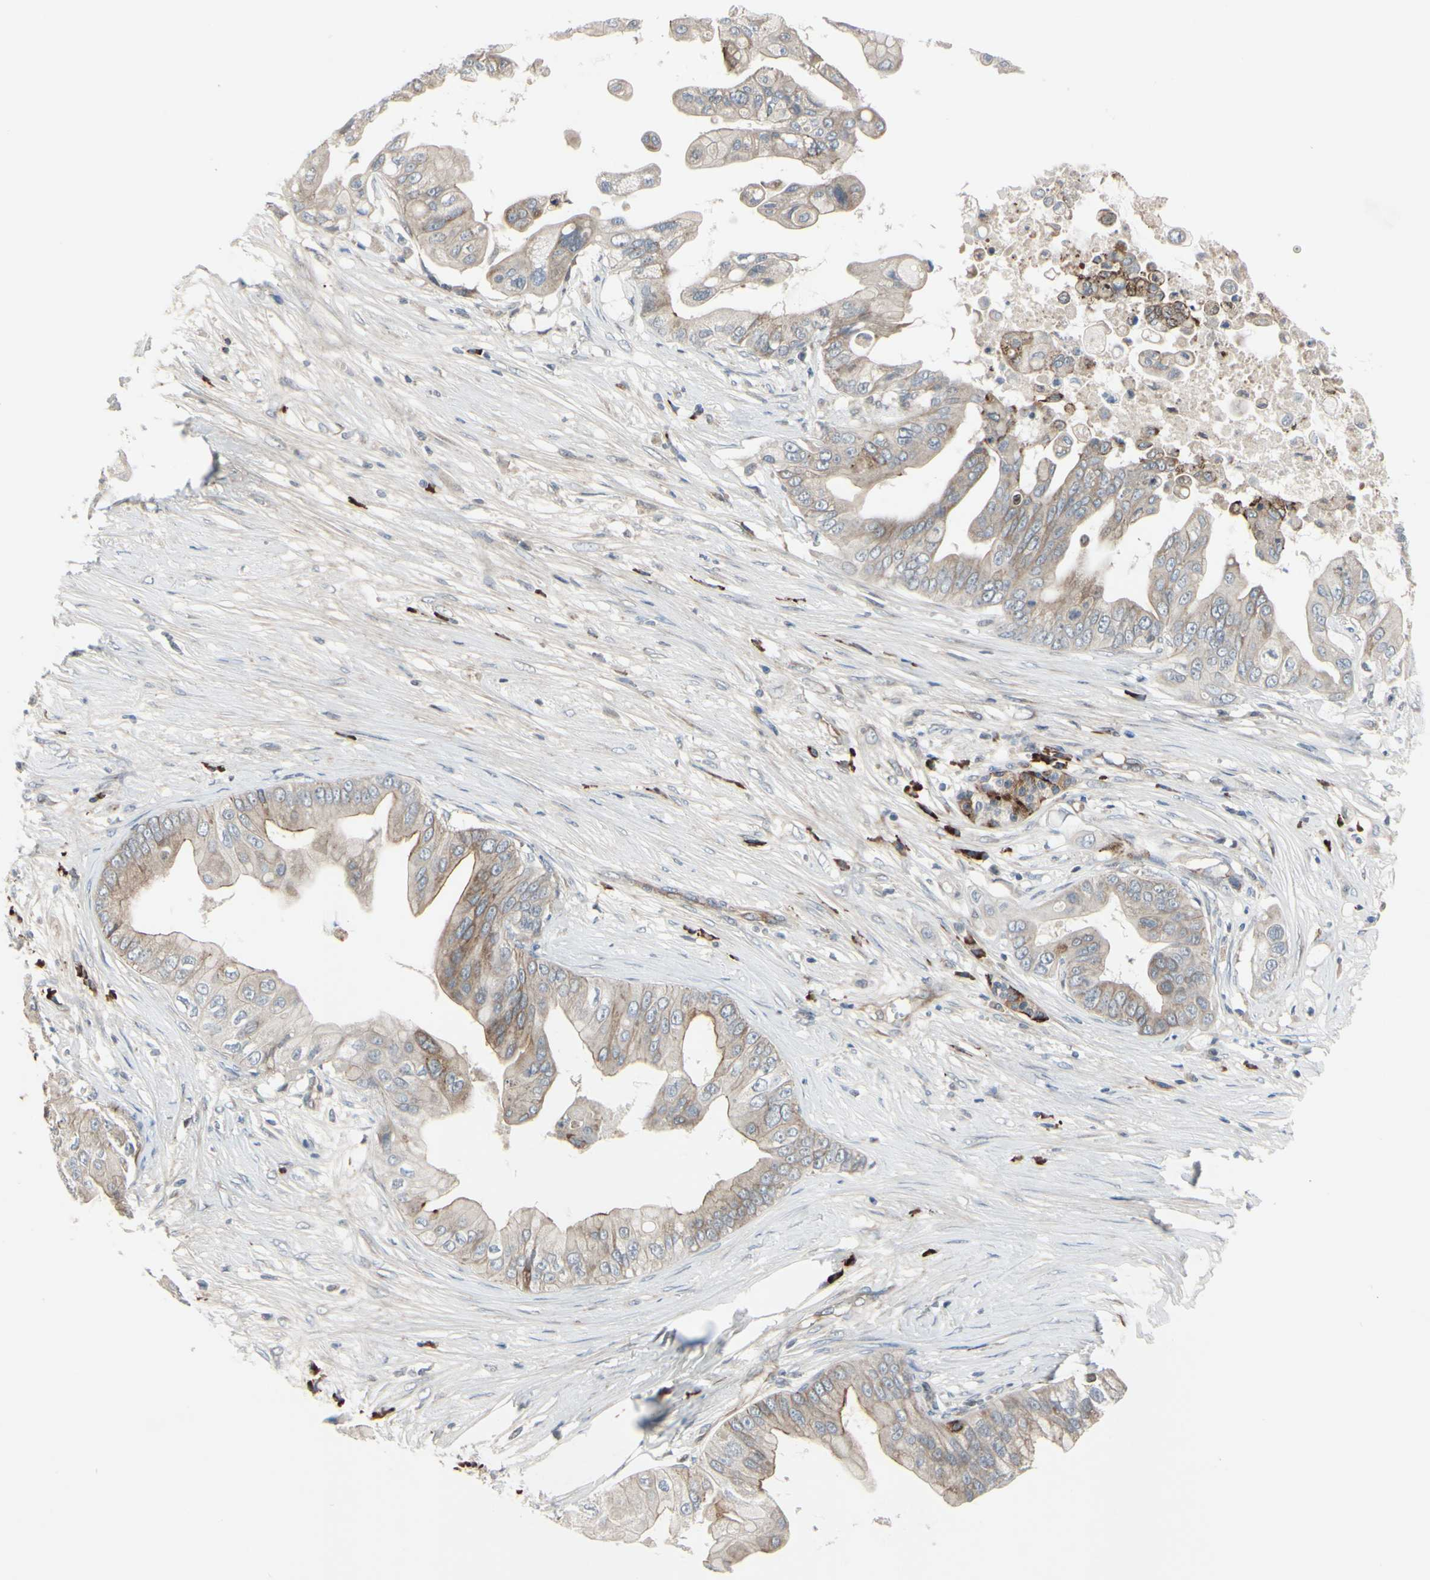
{"staining": {"intensity": "weak", "quantity": "25%-75%", "location": "cytoplasmic/membranous"}, "tissue": "pancreatic cancer", "cell_type": "Tumor cells", "image_type": "cancer", "snomed": [{"axis": "morphology", "description": "Adenocarcinoma, NOS"}, {"axis": "topography", "description": "Pancreas"}], "caption": "A brown stain shows weak cytoplasmic/membranous positivity of a protein in pancreatic cancer tumor cells. Using DAB (3,3'-diaminobenzidine) (brown) and hematoxylin (blue) stains, captured at high magnification using brightfield microscopy.", "gene": "XIAP", "patient": {"sex": "female", "age": 75}}